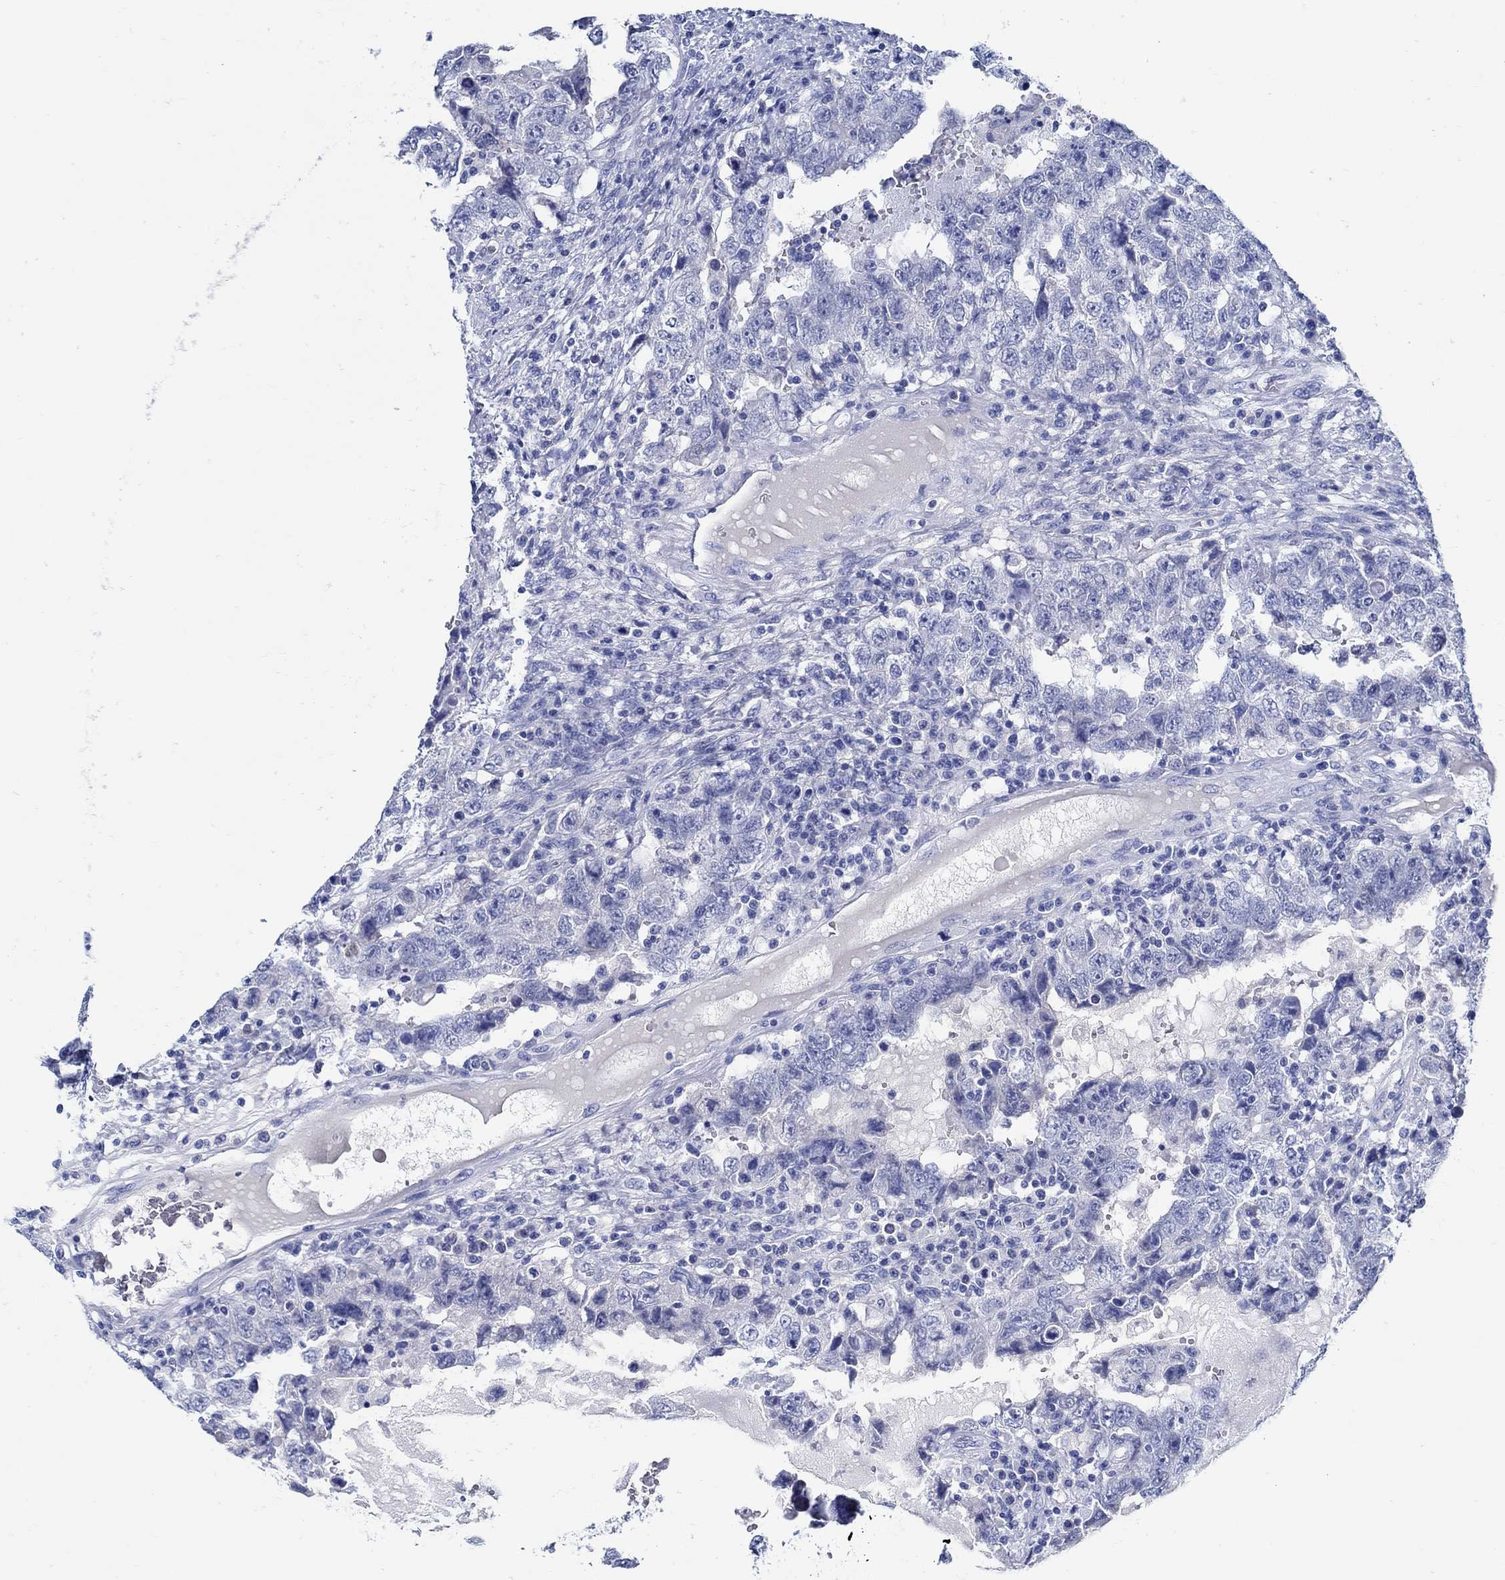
{"staining": {"intensity": "negative", "quantity": "none", "location": "none"}, "tissue": "testis cancer", "cell_type": "Tumor cells", "image_type": "cancer", "snomed": [{"axis": "morphology", "description": "Carcinoma, Embryonal, NOS"}, {"axis": "topography", "description": "Testis"}], "caption": "Embryonal carcinoma (testis) was stained to show a protein in brown. There is no significant expression in tumor cells.", "gene": "PAX9", "patient": {"sex": "male", "age": 26}}